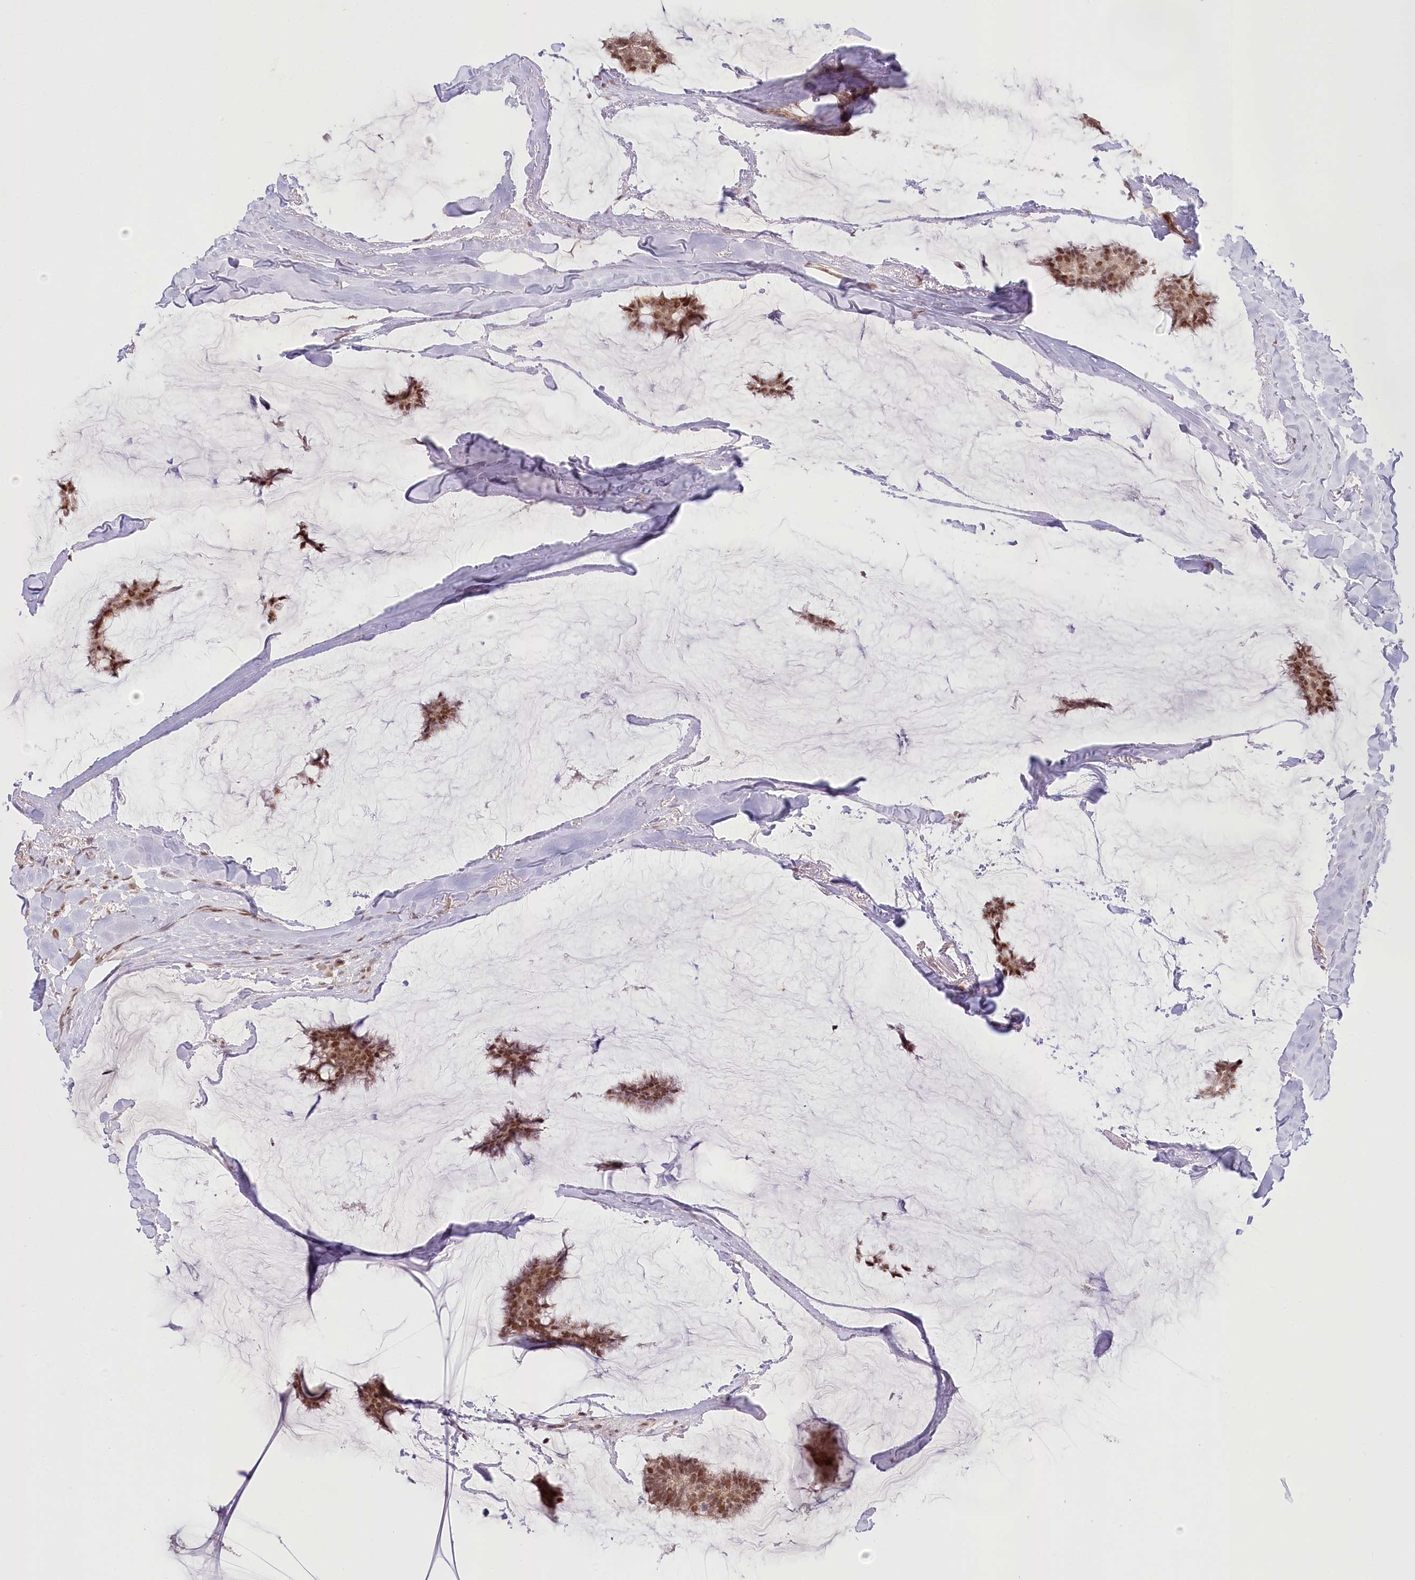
{"staining": {"intensity": "moderate", "quantity": ">75%", "location": "nuclear"}, "tissue": "breast cancer", "cell_type": "Tumor cells", "image_type": "cancer", "snomed": [{"axis": "morphology", "description": "Duct carcinoma"}, {"axis": "topography", "description": "Breast"}], "caption": "A high-resolution micrograph shows immunohistochemistry (IHC) staining of invasive ductal carcinoma (breast), which exhibits moderate nuclear positivity in about >75% of tumor cells.", "gene": "PYURF", "patient": {"sex": "female", "age": 93}}